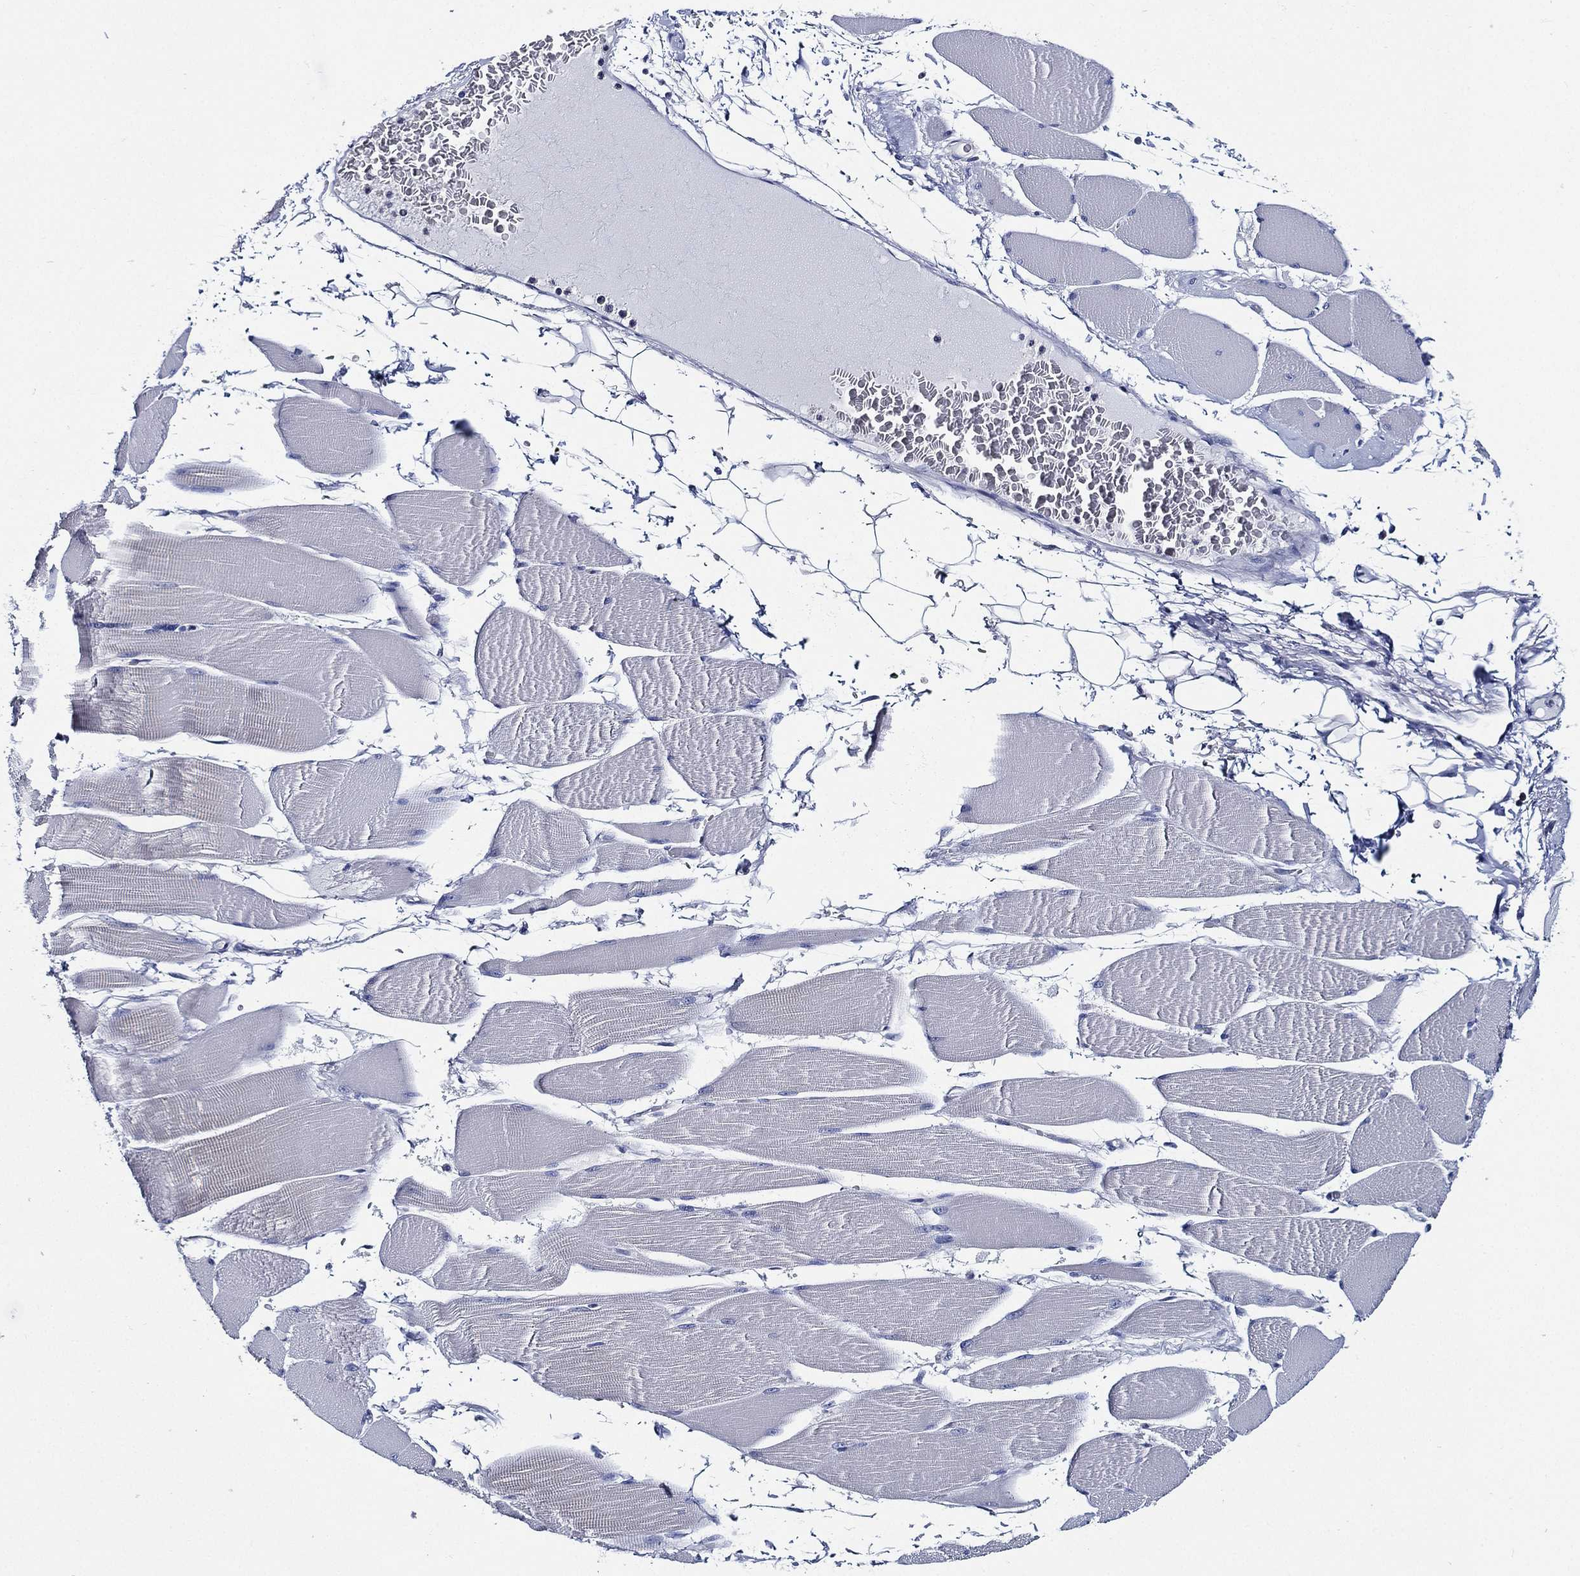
{"staining": {"intensity": "negative", "quantity": "none", "location": "none"}, "tissue": "skeletal muscle", "cell_type": "Myocytes", "image_type": "normal", "snomed": [{"axis": "morphology", "description": "Normal tissue, NOS"}, {"axis": "topography", "description": "Skeletal muscle"}], "caption": "Immunohistochemistry histopathology image of normal skeletal muscle: human skeletal muscle stained with DAB shows no significant protein staining in myocytes.", "gene": "NEDD9", "patient": {"sex": "male", "age": 56}}